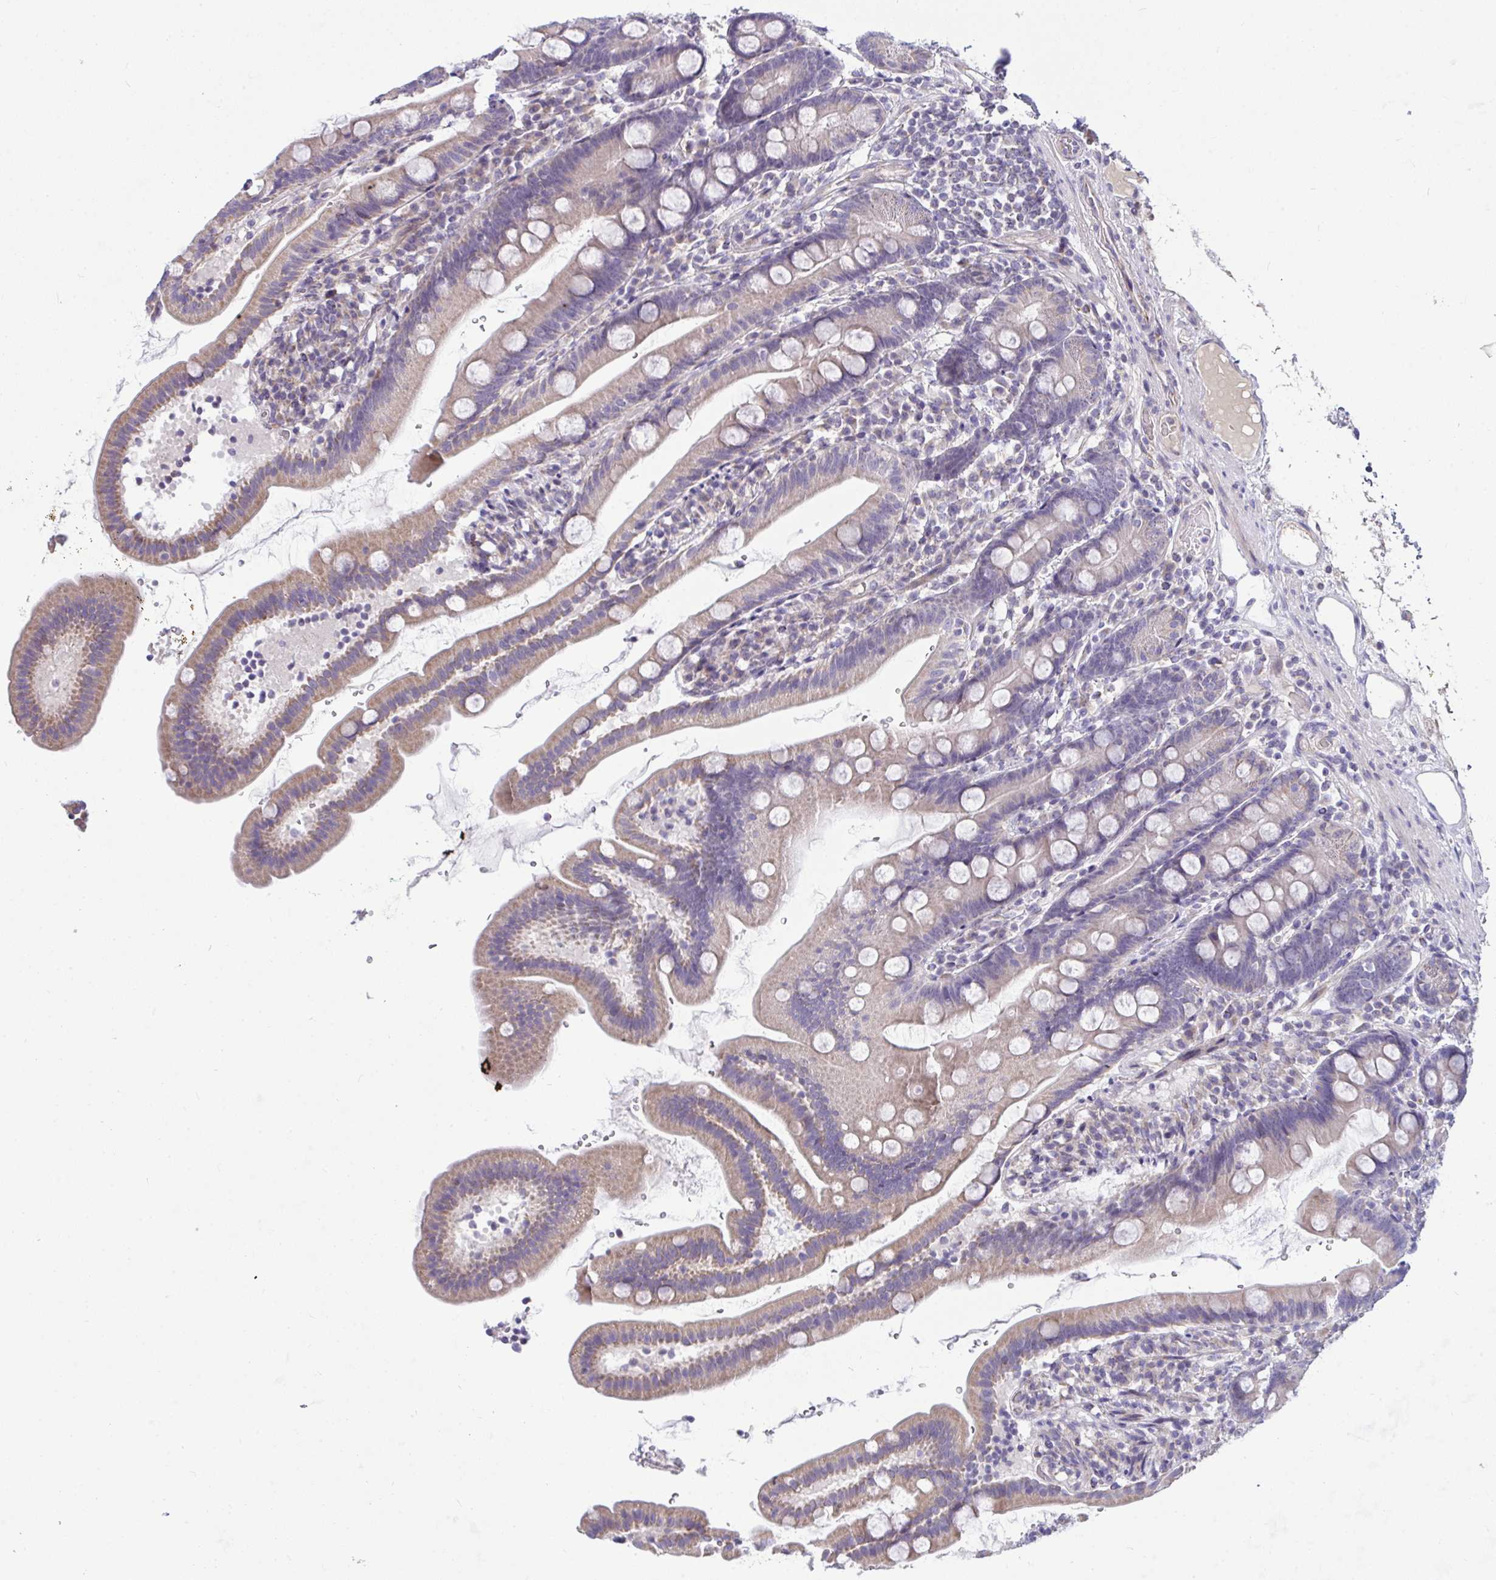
{"staining": {"intensity": "weak", "quantity": "25%-75%", "location": "cytoplasmic/membranous"}, "tissue": "duodenum", "cell_type": "Glandular cells", "image_type": "normal", "snomed": [{"axis": "morphology", "description": "Normal tissue, NOS"}, {"axis": "topography", "description": "Duodenum"}], "caption": "IHC photomicrograph of benign duodenum: duodenum stained using immunohistochemistry (IHC) reveals low levels of weak protein expression localized specifically in the cytoplasmic/membranous of glandular cells, appearing as a cytoplasmic/membranous brown color.", "gene": "CEP63", "patient": {"sex": "female", "age": 67}}